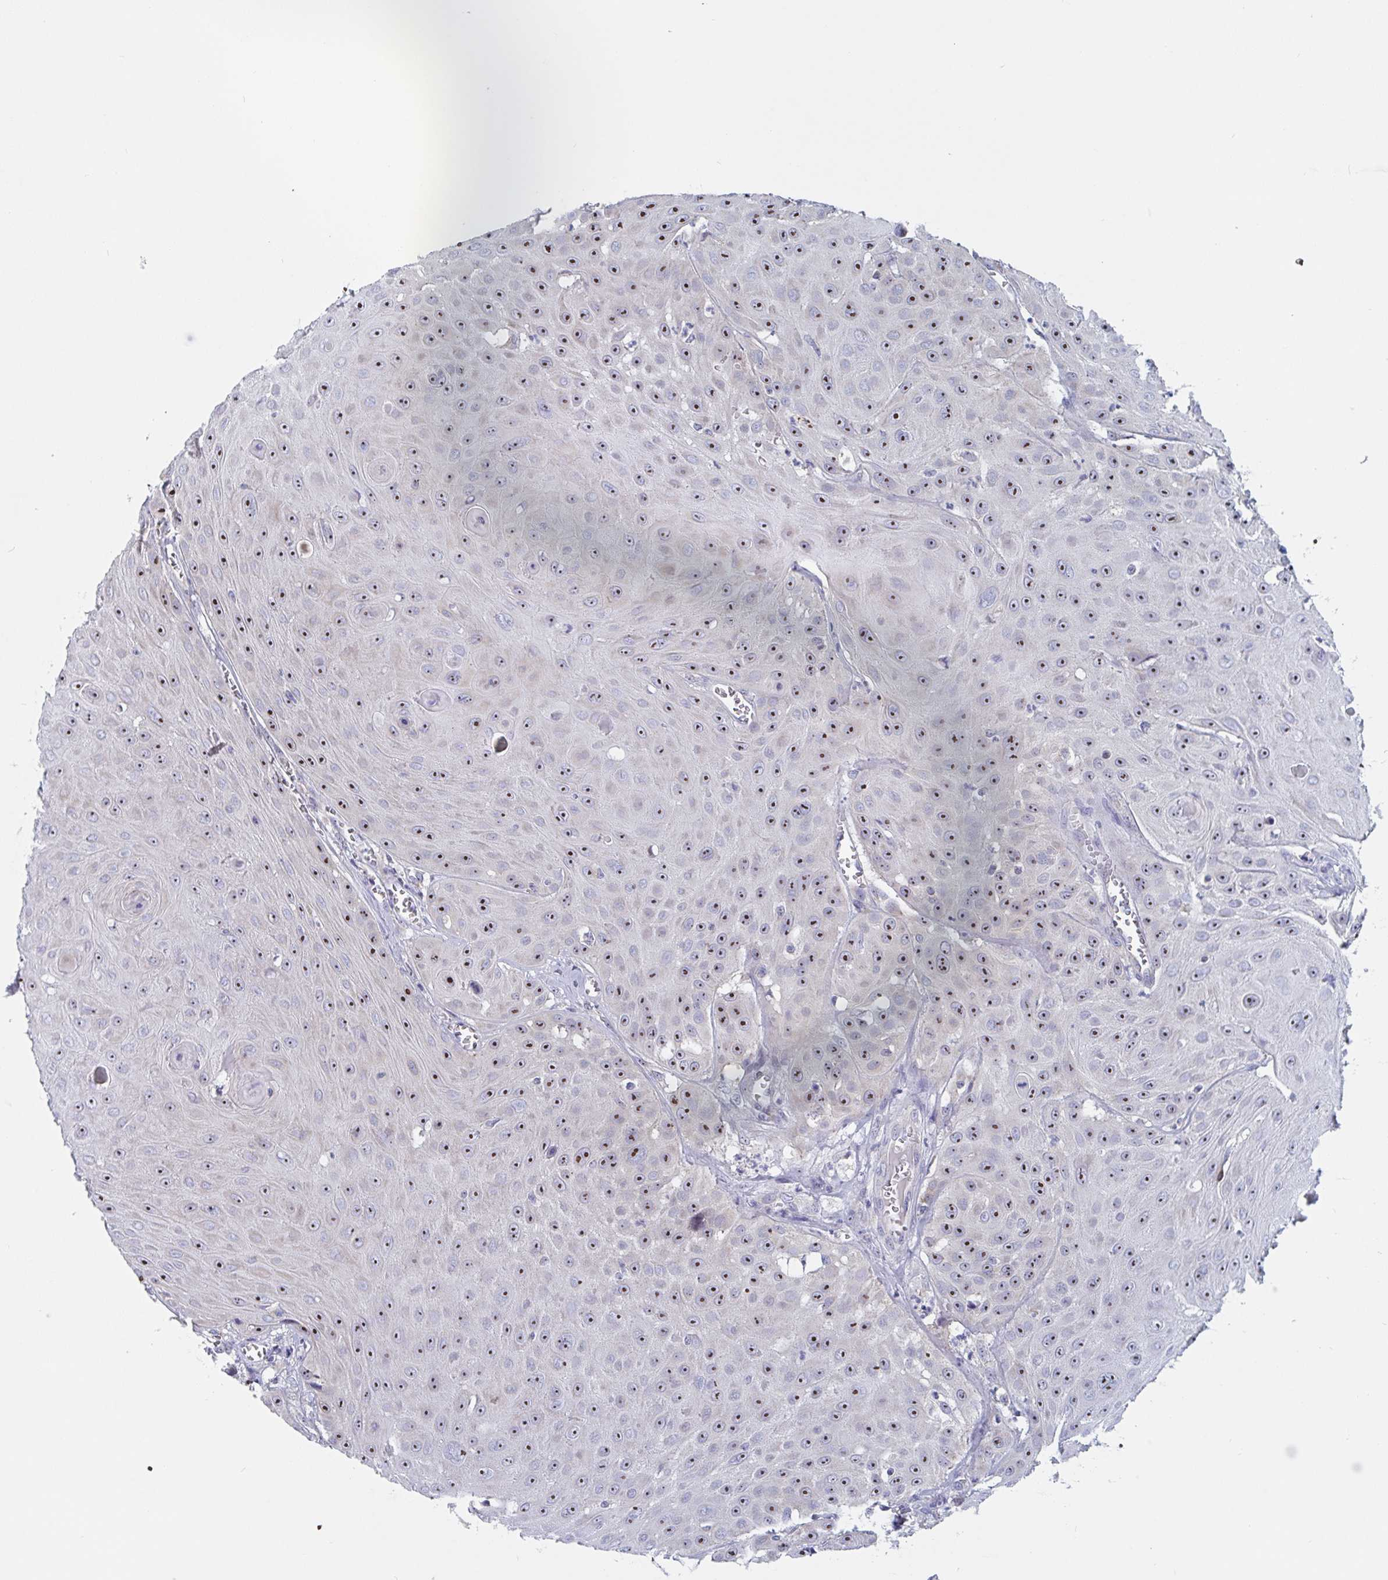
{"staining": {"intensity": "strong", "quantity": ">75%", "location": "nuclear"}, "tissue": "head and neck cancer", "cell_type": "Tumor cells", "image_type": "cancer", "snomed": [{"axis": "morphology", "description": "Squamous cell carcinoma, NOS"}, {"axis": "topography", "description": "Oral tissue"}, {"axis": "topography", "description": "Head-Neck"}], "caption": "This micrograph displays immunohistochemistry (IHC) staining of head and neck cancer (squamous cell carcinoma), with high strong nuclear expression in approximately >75% of tumor cells.", "gene": "MRPL53", "patient": {"sex": "male", "age": 81}}